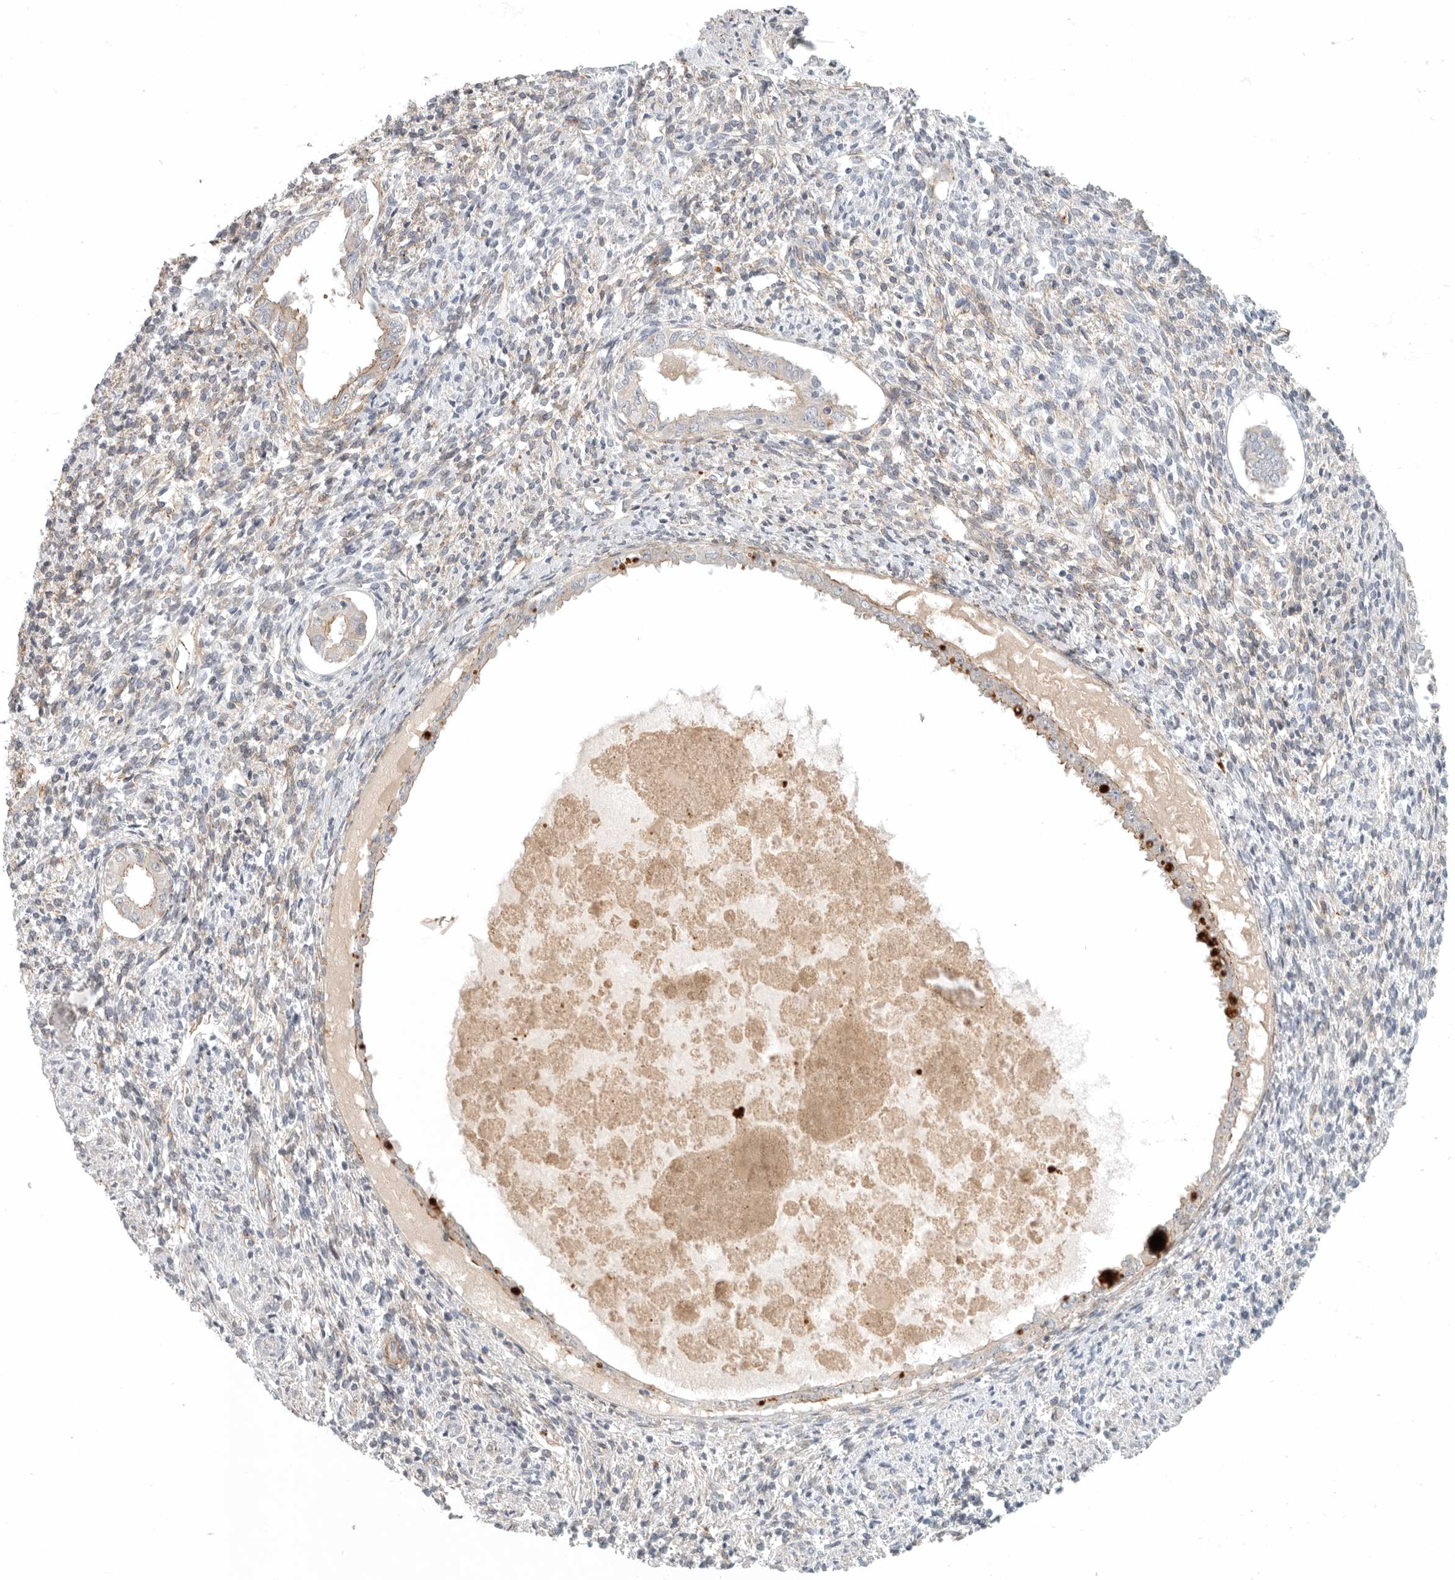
{"staining": {"intensity": "moderate", "quantity": "25%-75%", "location": "cytoplasmic/membranous"}, "tissue": "endometrium", "cell_type": "Cells in endometrial stroma", "image_type": "normal", "snomed": [{"axis": "morphology", "description": "Normal tissue, NOS"}, {"axis": "topography", "description": "Endometrium"}], "caption": "Immunohistochemical staining of normal endometrium shows 25%-75% levels of moderate cytoplasmic/membranous protein positivity in about 25%-75% of cells in endometrial stroma. (DAB (3,3'-diaminobenzidine) = brown stain, brightfield microscopy at high magnification).", "gene": "LONRF1", "patient": {"sex": "female", "age": 66}}